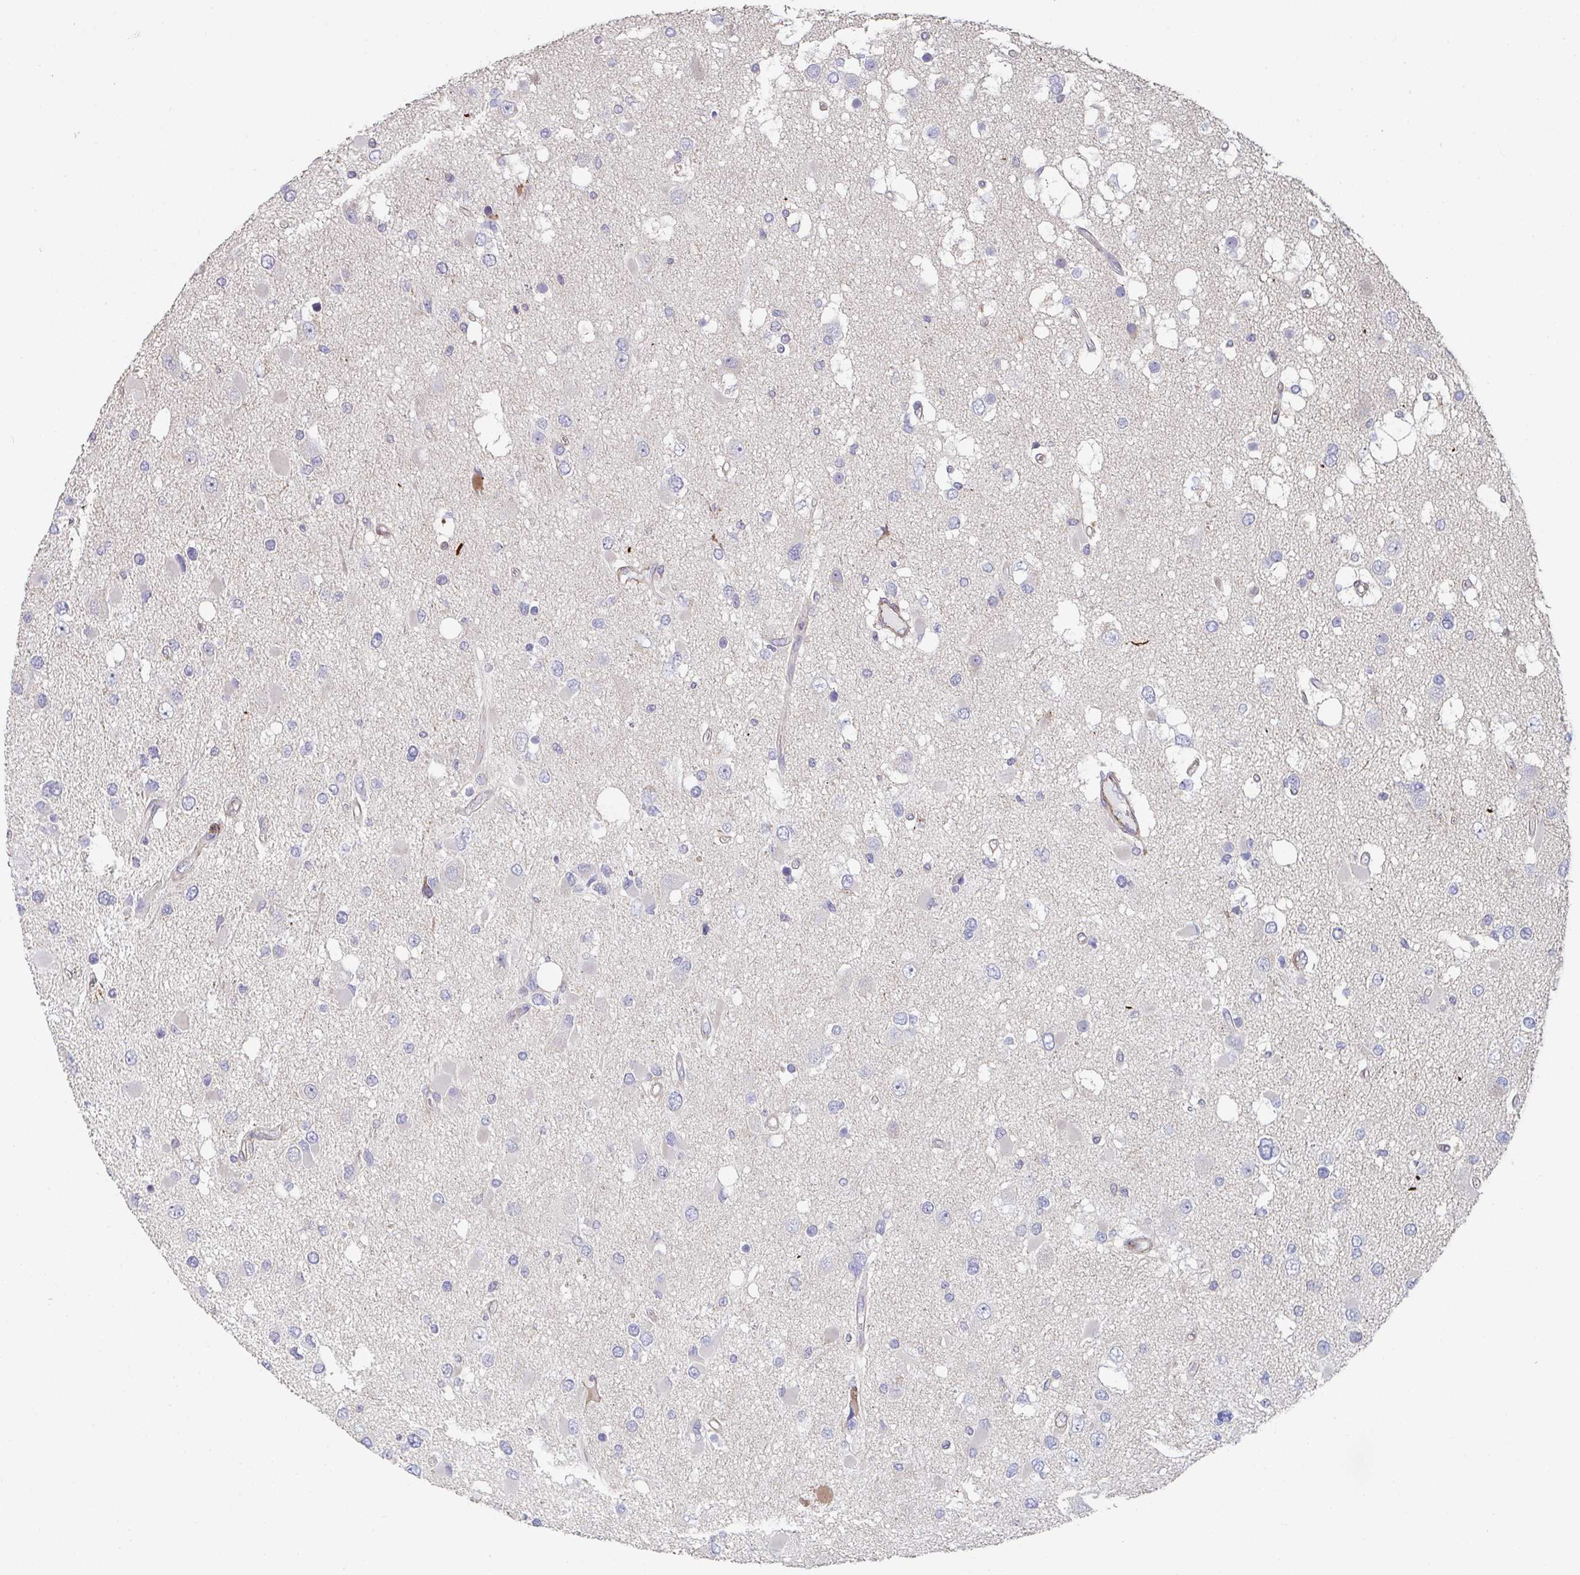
{"staining": {"intensity": "negative", "quantity": "none", "location": "none"}, "tissue": "glioma", "cell_type": "Tumor cells", "image_type": "cancer", "snomed": [{"axis": "morphology", "description": "Glioma, malignant, High grade"}, {"axis": "topography", "description": "Brain"}], "caption": "The photomicrograph demonstrates no significant staining in tumor cells of glioma.", "gene": "FZD2", "patient": {"sex": "male", "age": 53}}